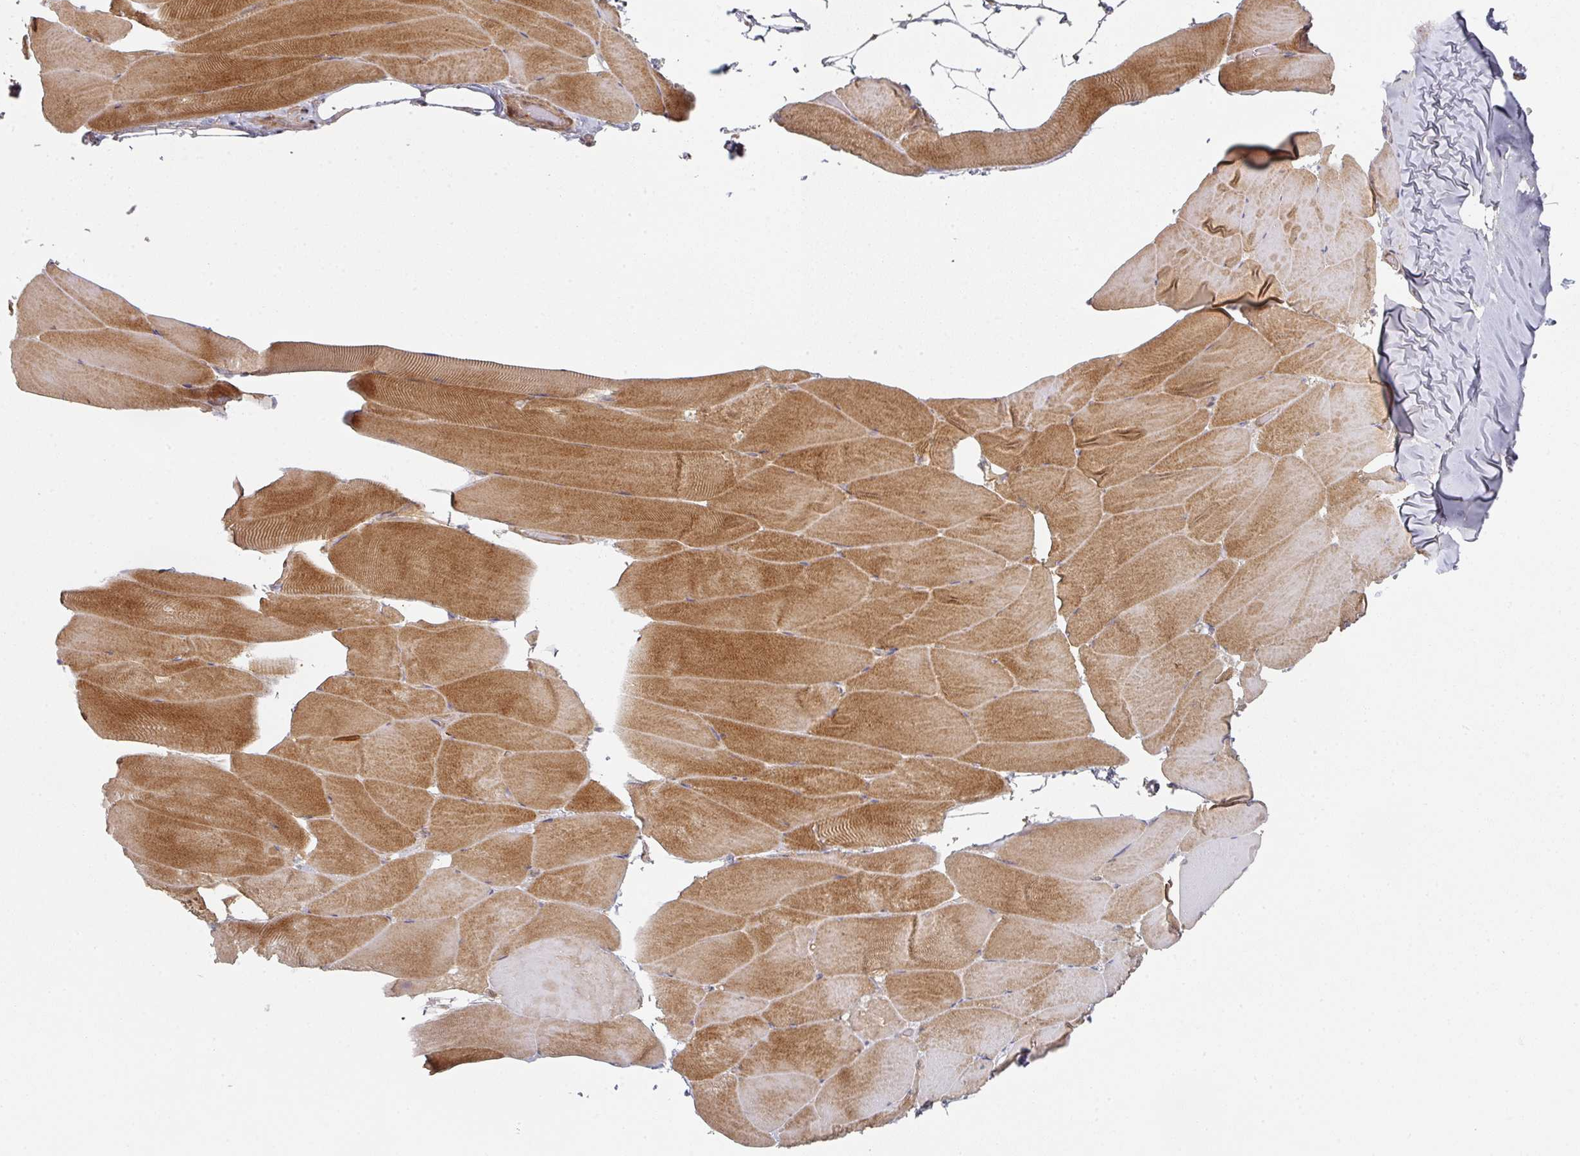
{"staining": {"intensity": "moderate", "quantity": ">75%", "location": "cytoplasmic/membranous,nuclear"}, "tissue": "skeletal muscle", "cell_type": "Myocytes", "image_type": "normal", "snomed": [{"axis": "morphology", "description": "Normal tissue, NOS"}, {"axis": "topography", "description": "Skeletal muscle"}], "caption": "Immunohistochemical staining of benign human skeletal muscle shows moderate cytoplasmic/membranous,nuclear protein staining in about >75% of myocytes.", "gene": "PSME3IP1", "patient": {"sex": "female", "age": 64}}